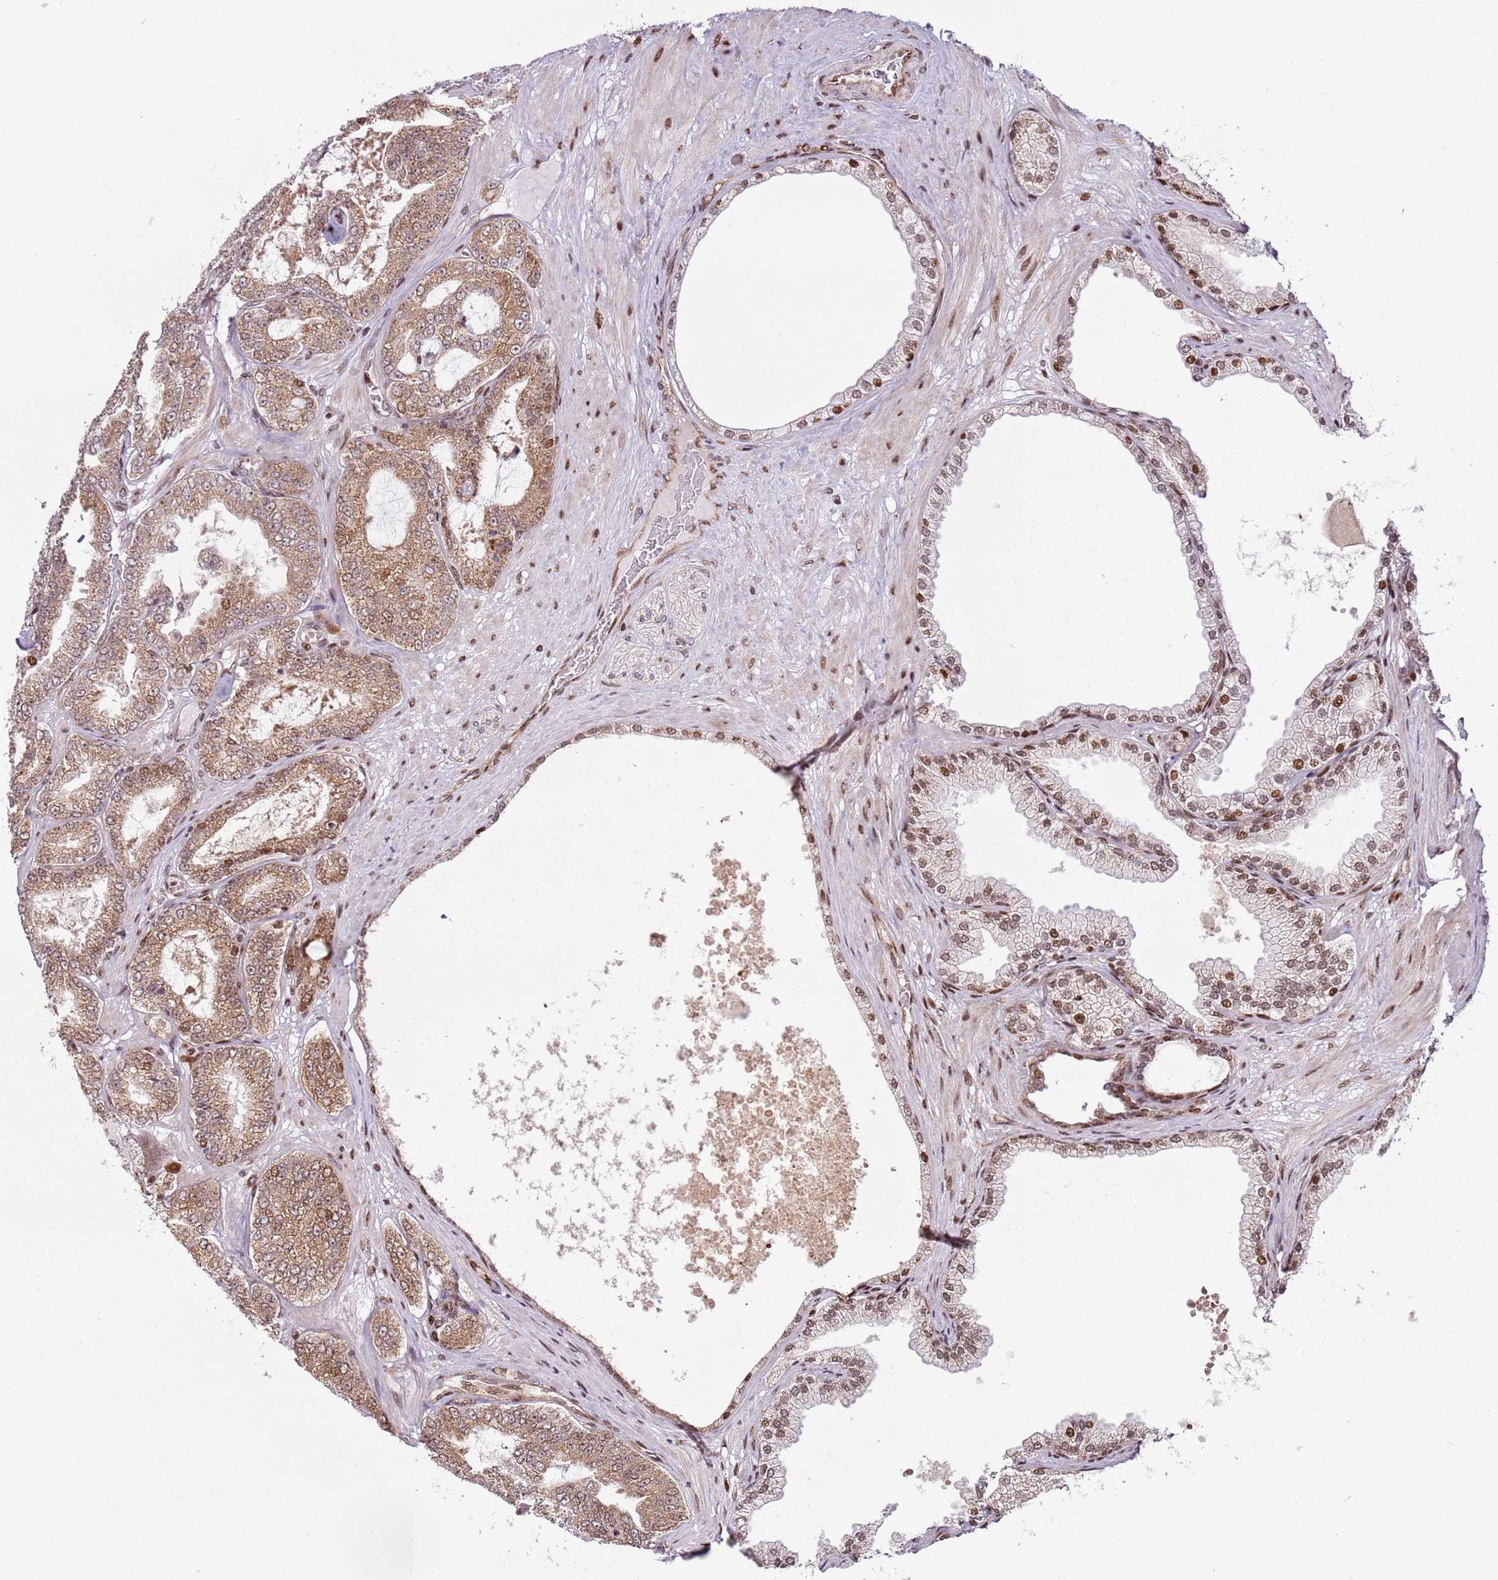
{"staining": {"intensity": "moderate", "quantity": ">75%", "location": "cytoplasmic/membranous"}, "tissue": "prostate cancer", "cell_type": "Tumor cells", "image_type": "cancer", "snomed": [{"axis": "morphology", "description": "Adenocarcinoma, Low grade"}, {"axis": "topography", "description": "Prostate"}], "caption": "Immunohistochemical staining of human prostate cancer (low-grade adenocarcinoma) shows moderate cytoplasmic/membranous protein expression in about >75% of tumor cells.", "gene": "PCTP", "patient": {"sex": "male", "age": 63}}